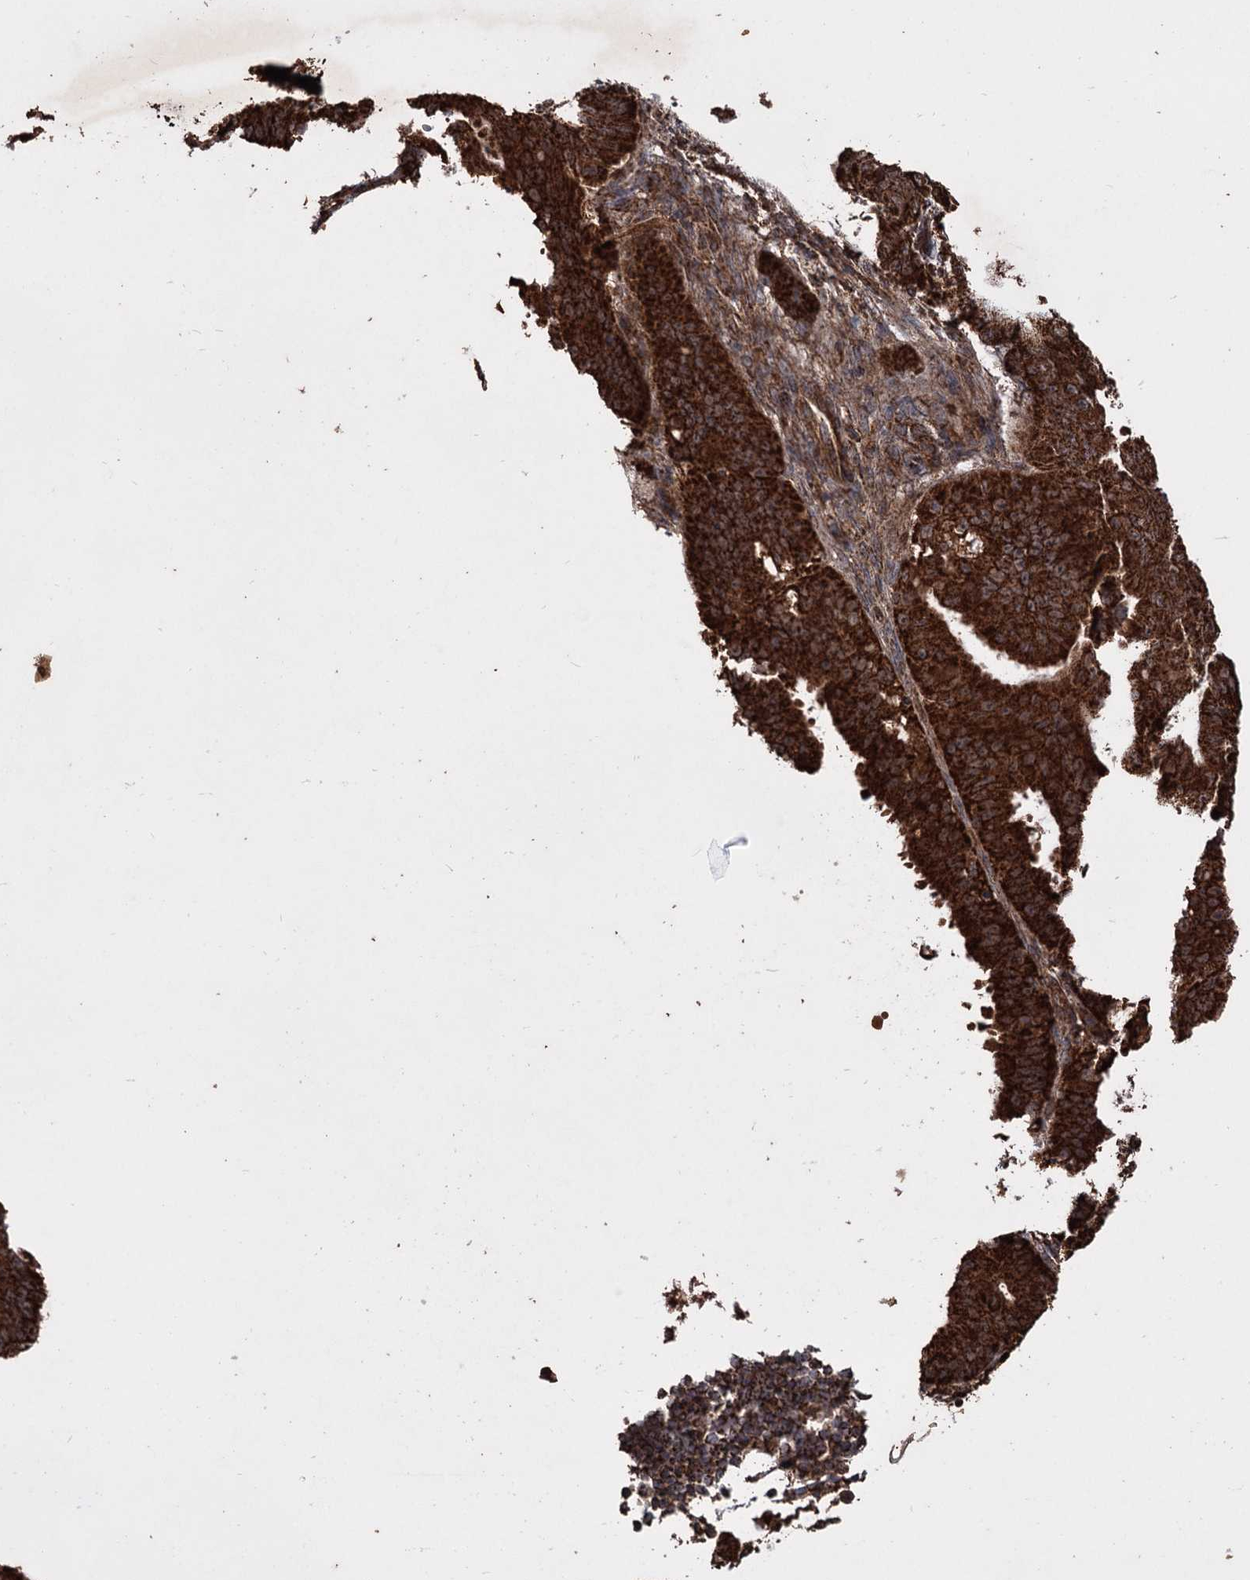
{"staining": {"intensity": "strong", "quantity": ">75%", "location": "cytoplasmic/membranous"}, "tissue": "ovarian cancer", "cell_type": "Tumor cells", "image_type": "cancer", "snomed": [{"axis": "morphology", "description": "Carcinoma, endometroid"}, {"axis": "topography", "description": "Appendix"}, {"axis": "topography", "description": "Ovary"}], "caption": "High-power microscopy captured an IHC histopathology image of ovarian cancer, revealing strong cytoplasmic/membranous positivity in approximately >75% of tumor cells.", "gene": "IPO4", "patient": {"sex": "female", "age": 42}}